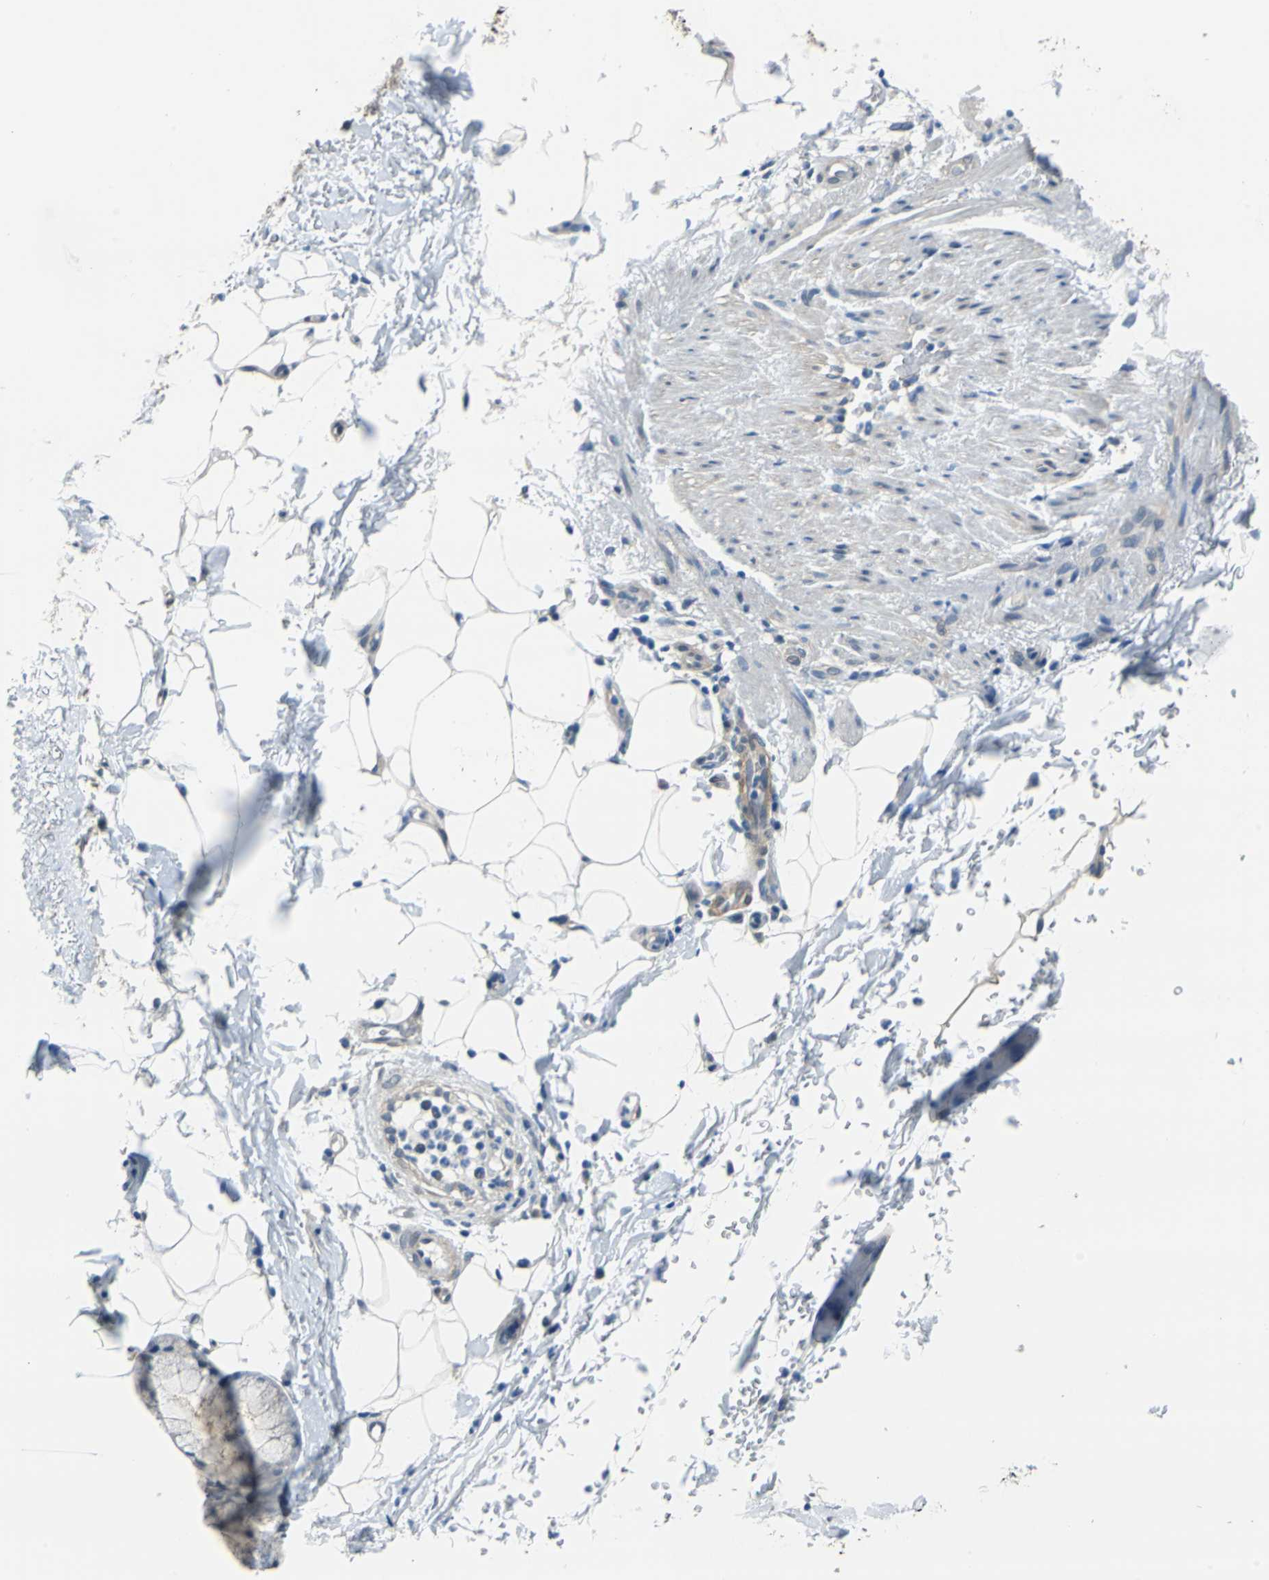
{"staining": {"intensity": "weak", "quantity": ">75%", "location": "cytoplasmic/membranous"}, "tissue": "adipose tissue", "cell_type": "Adipocytes", "image_type": "normal", "snomed": [{"axis": "morphology", "description": "Normal tissue, NOS"}, {"axis": "topography", "description": "Cartilage tissue"}, {"axis": "topography", "description": "Bronchus"}], "caption": "Immunohistochemistry (IHC) (DAB (3,3'-diaminobenzidine)) staining of benign human adipose tissue demonstrates weak cytoplasmic/membranous protein positivity in approximately >75% of adipocytes. The staining was performed using DAB (3,3'-diaminobenzidine) to visualize the protein expression in brown, while the nuclei were stained in blue with hematoxylin (Magnification: 20x).", "gene": "FKBP4", "patient": {"sex": "female", "age": 73}}